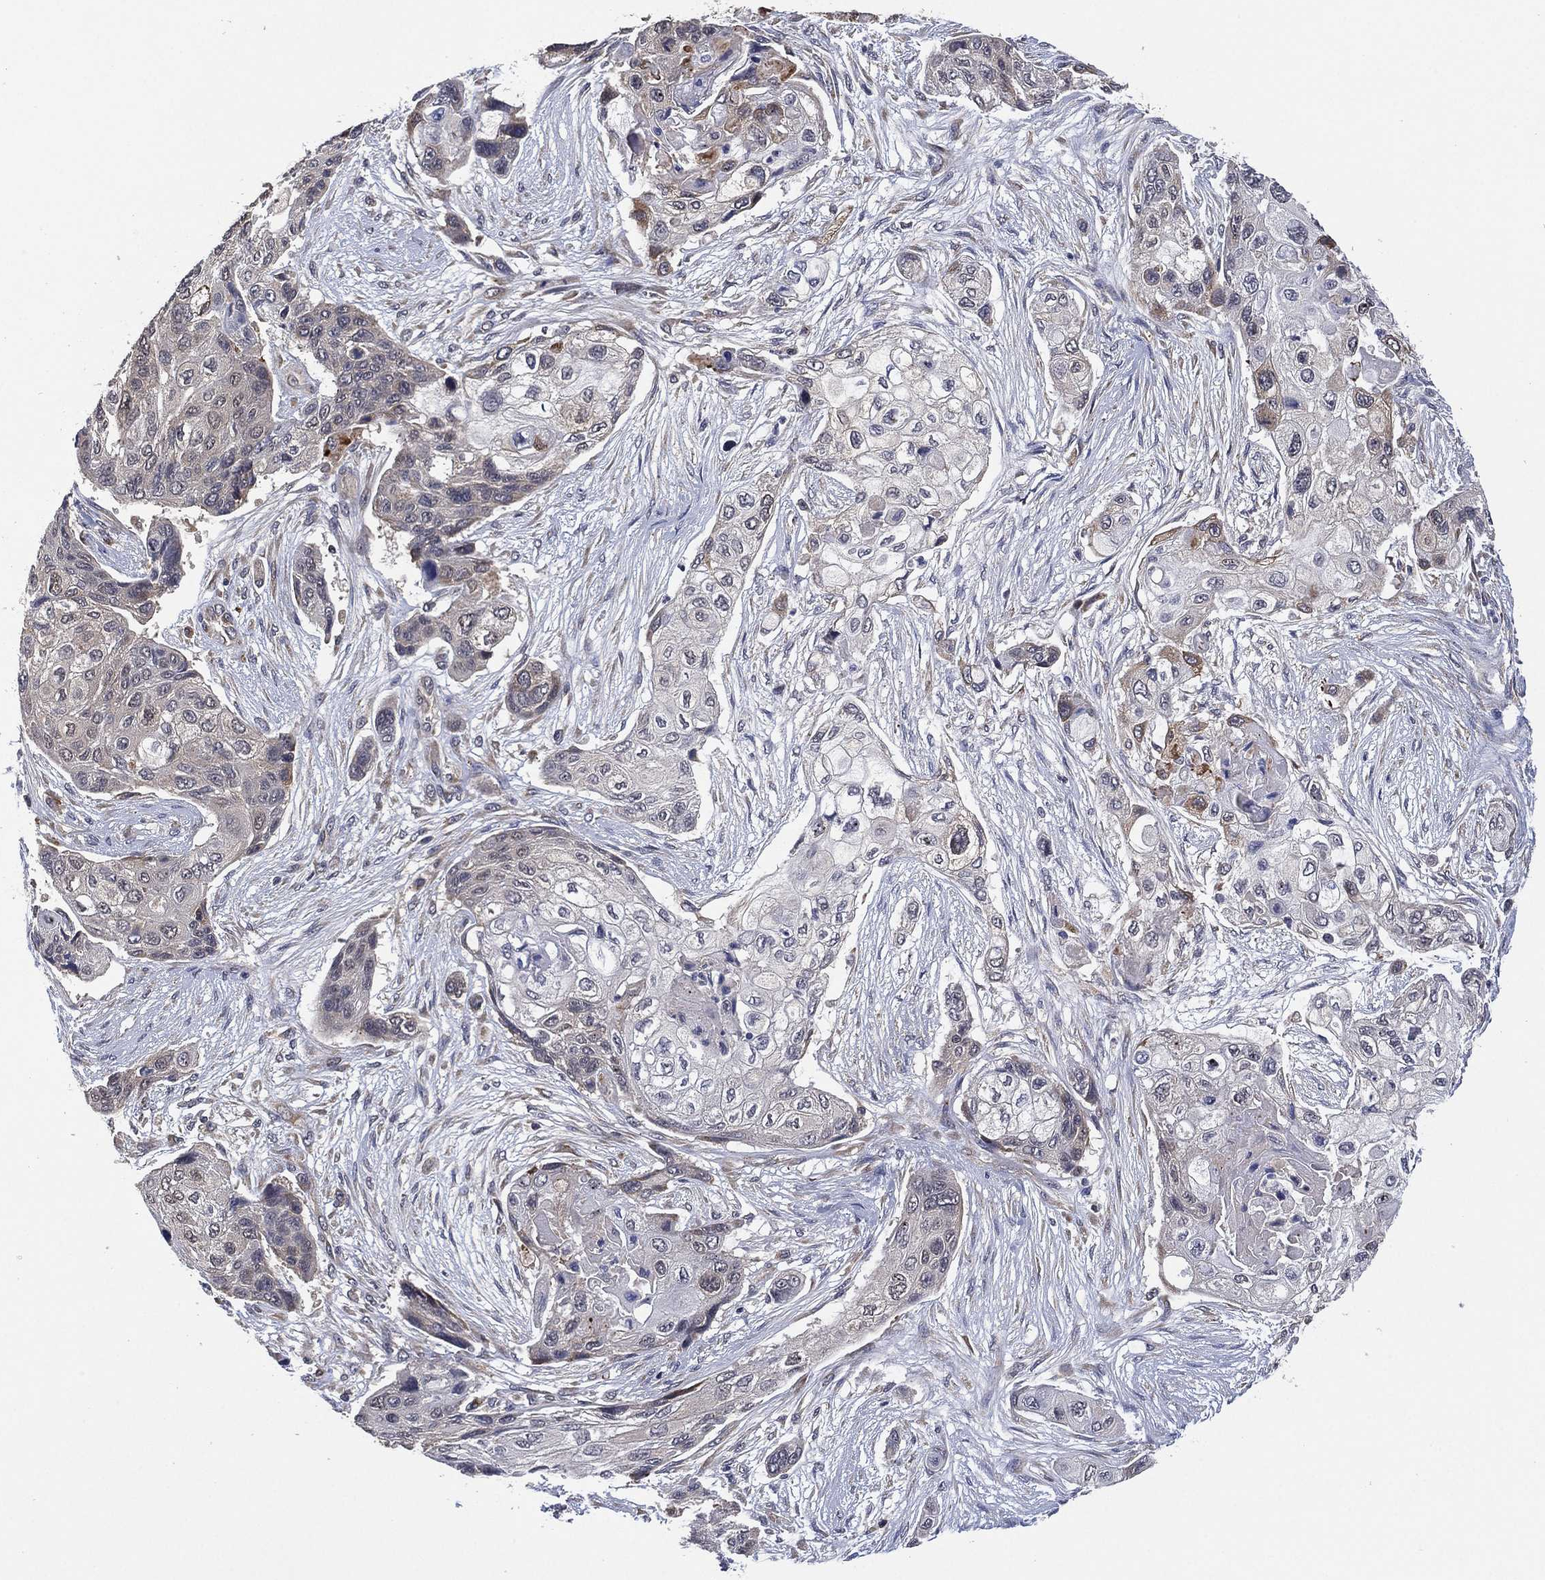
{"staining": {"intensity": "negative", "quantity": "none", "location": "none"}, "tissue": "lung cancer", "cell_type": "Tumor cells", "image_type": "cancer", "snomed": [{"axis": "morphology", "description": "Squamous cell carcinoma, NOS"}, {"axis": "topography", "description": "Lung"}], "caption": "Lung cancer (squamous cell carcinoma) was stained to show a protein in brown. There is no significant expression in tumor cells.", "gene": "SELENOO", "patient": {"sex": "male", "age": 69}}